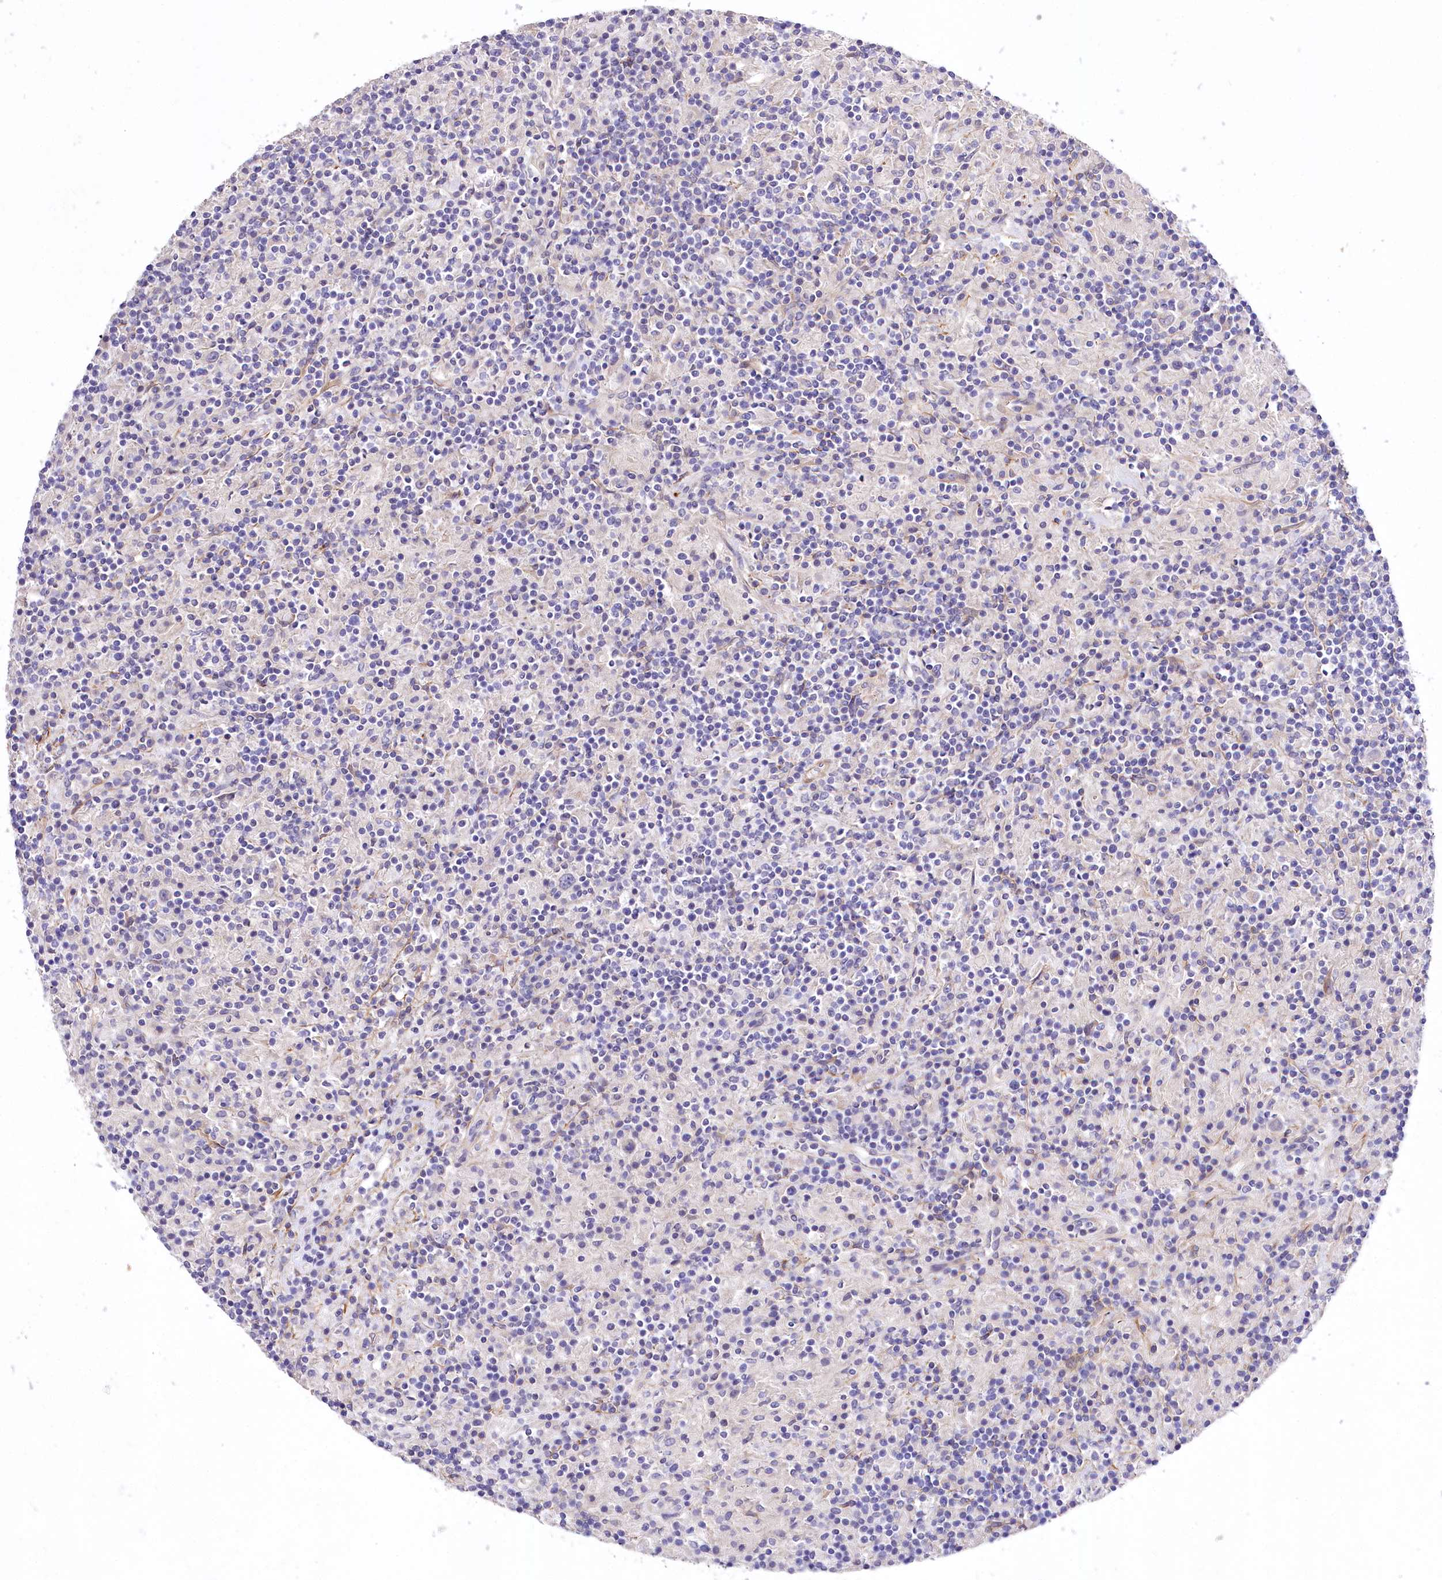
{"staining": {"intensity": "negative", "quantity": "none", "location": "none"}, "tissue": "lymphoma", "cell_type": "Tumor cells", "image_type": "cancer", "snomed": [{"axis": "morphology", "description": "Hodgkin's disease, NOS"}, {"axis": "topography", "description": "Lymph node"}], "caption": "A micrograph of lymphoma stained for a protein displays no brown staining in tumor cells. Brightfield microscopy of immunohistochemistry (IHC) stained with DAB (3,3'-diaminobenzidine) (brown) and hematoxylin (blue), captured at high magnification.", "gene": "RDH16", "patient": {"sex": "male", "age": 70}}